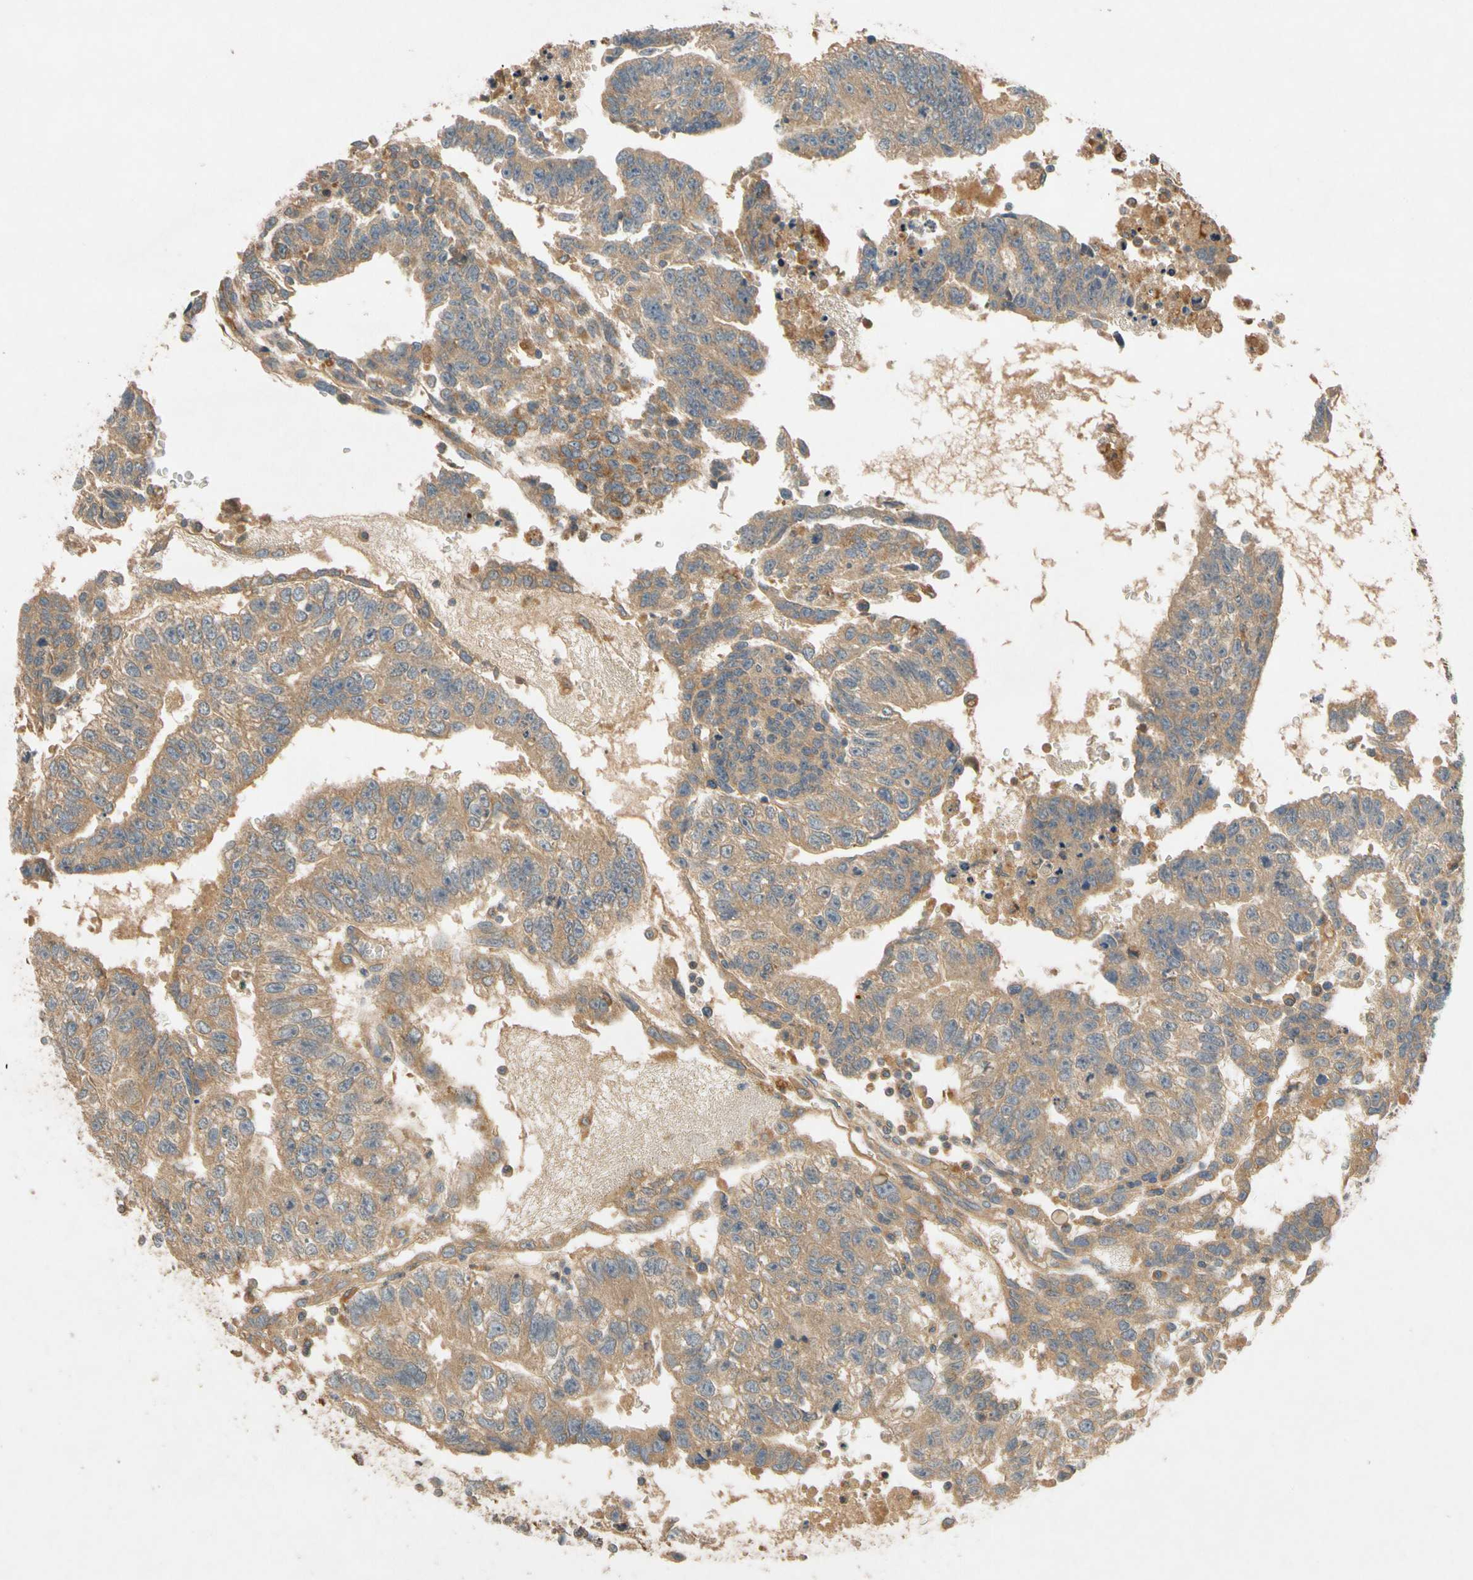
{"staining": {"intensity": "weak", "quantity": ">75%", "location": "cytoplasmic/membranous"}, "tissue": "testis cancer", "cell_type": "Tumor cells", "image_type": "cancer", "snomed": [{"axis": "morphology", "description": "Seminoma, NOS"}, {"axis": "morphology", "description": "Carcinoma, Embryonal, NOS"}, {"axis": "topography", "description": "Testis"}], "caption": "There is low levels of weak cytoplasmic/membranous expression in tumor cells of testis seminoma, as demonstrated by immunohistochemical staining (brown color).", "gene": "USP46", "patient": {"sex": "male", "age": 52}}